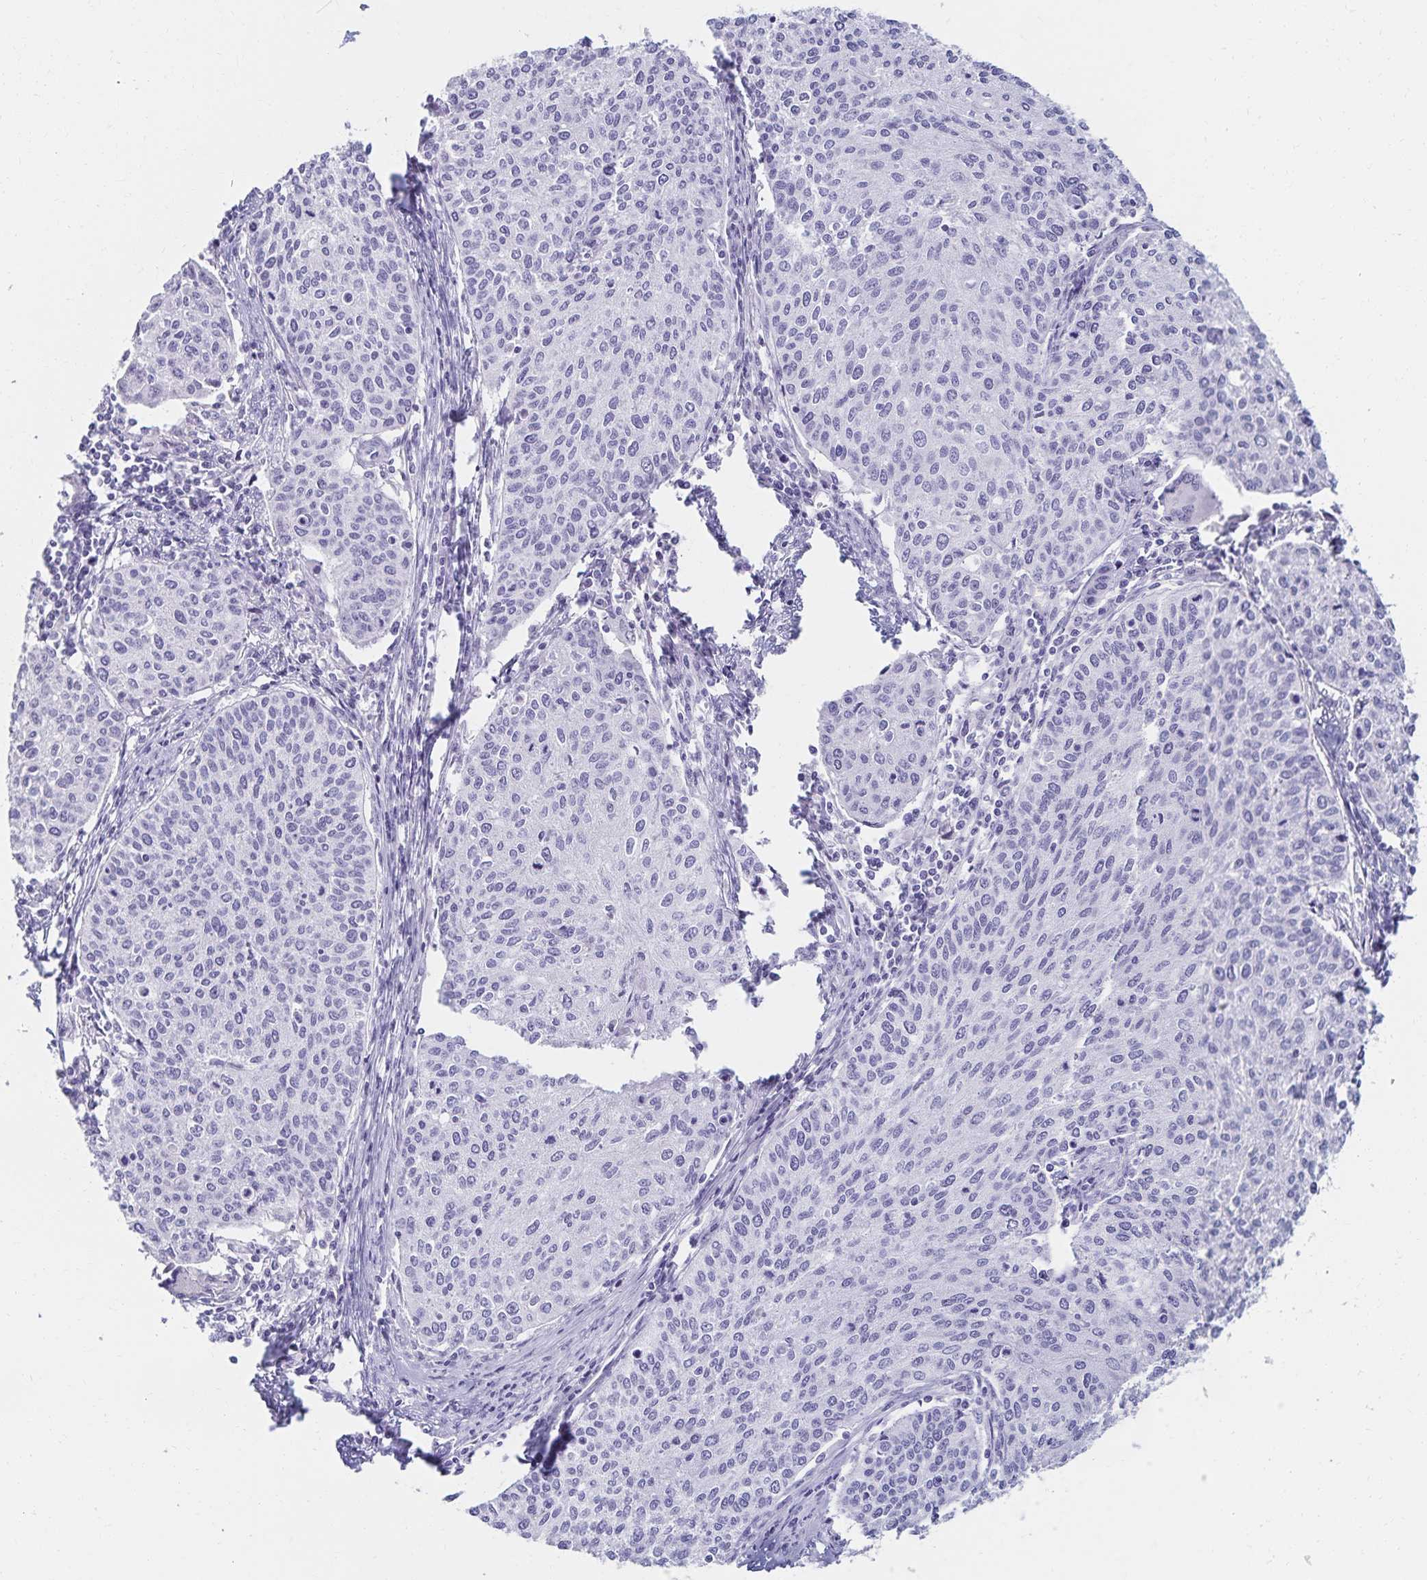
{"staining": {"intensity": "negative", "quantity": "none", "location": "none"}, "tissue": "cervical cancer", "cell_type": "Tumor cells", "image_type": "cancer", "snomed": [{"axis": "morphology", "description": "Squamous cell carcinoma, NOS"}, {"axis": "topography", "description": "Cervix"}], "caption": "High magnification brightfield microscopy of cervical cancer (squamous cell carcinoma) stained with DAB (brown) and counterstained with hematoxylin (blue): tumor cells show no significant staining.", "gene": "C2orf50", "patient": {"sex": "female", "age": 38}}